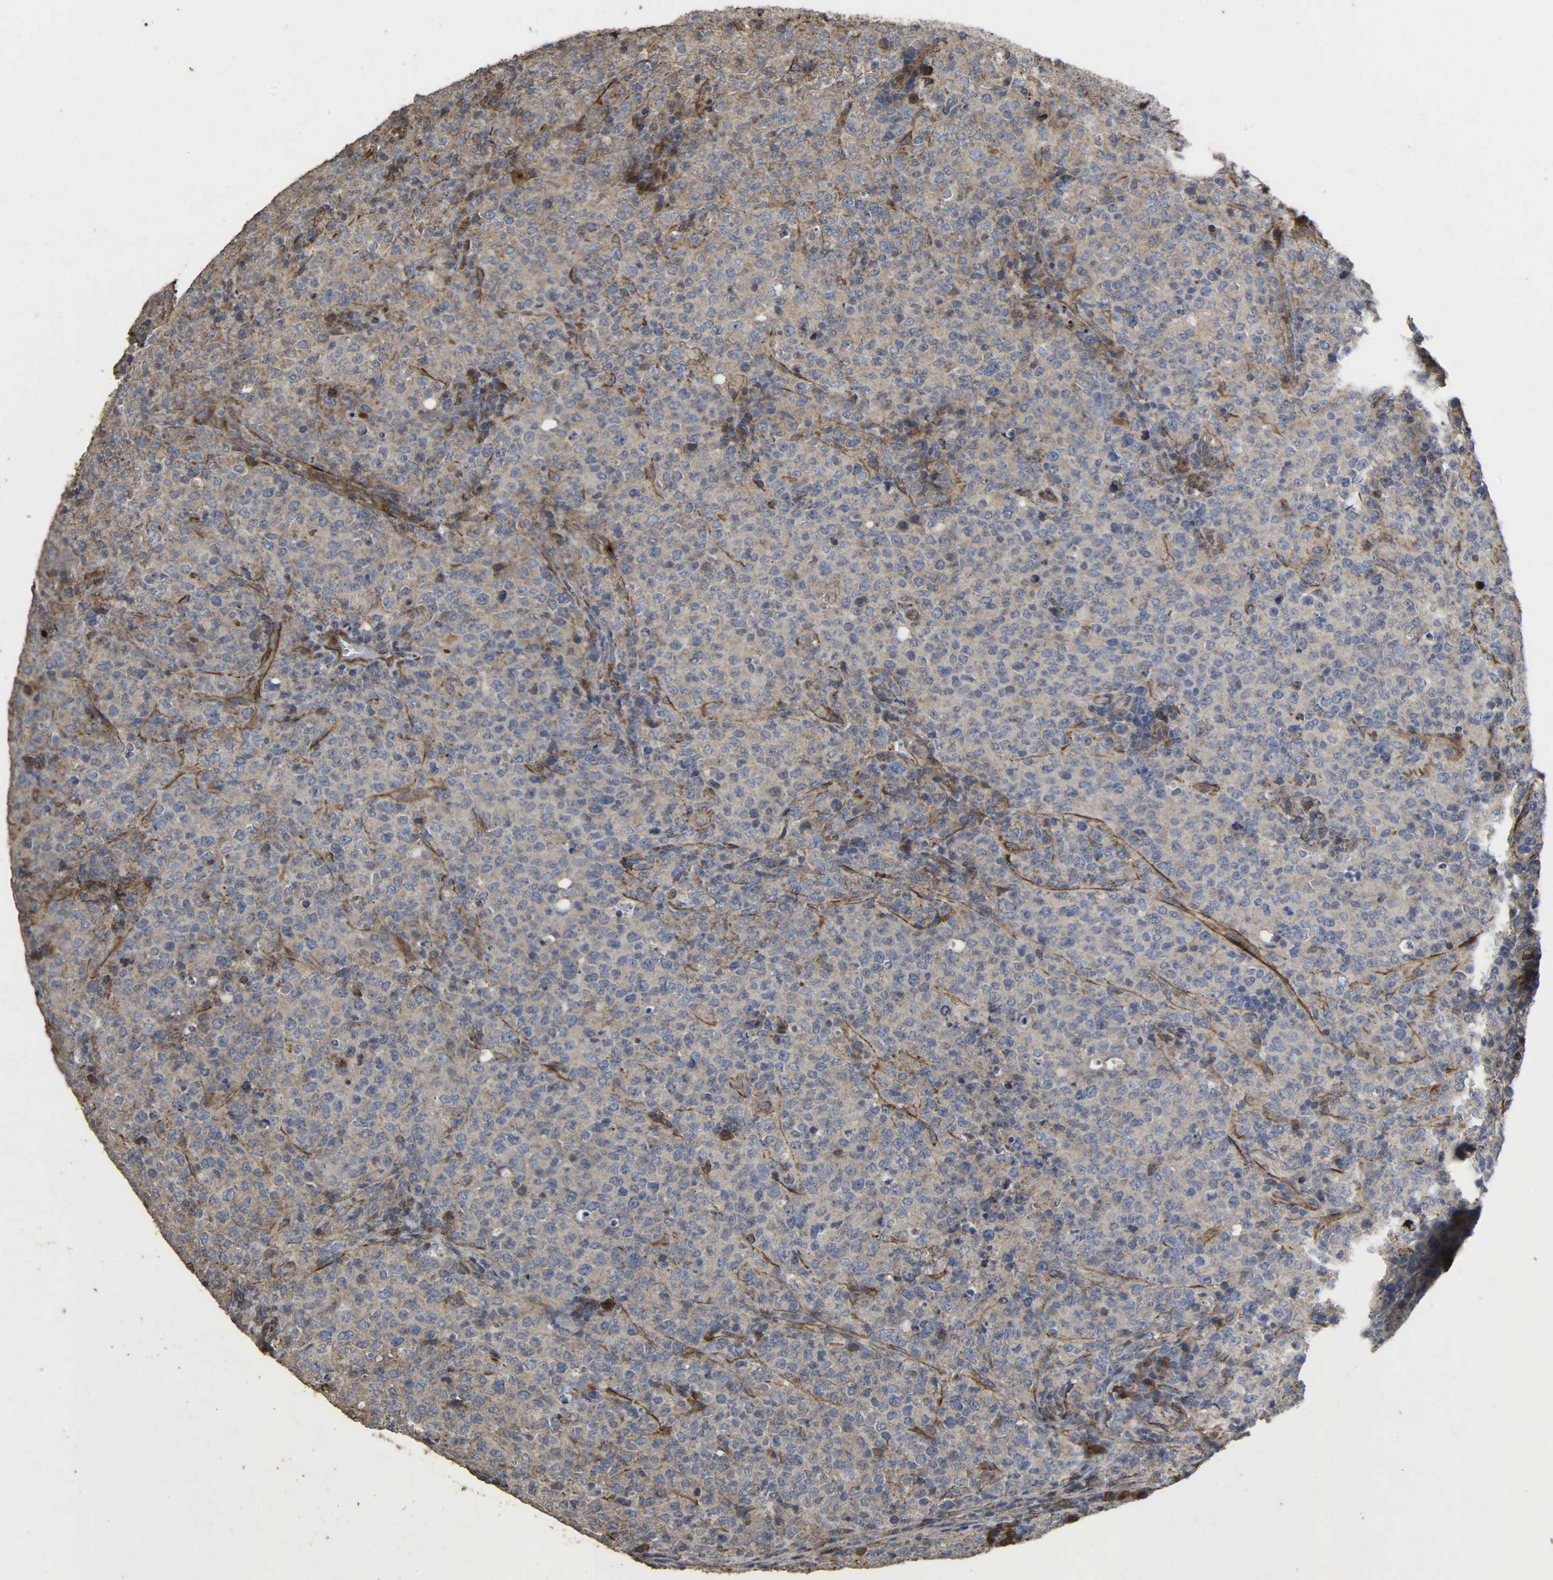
{"staining": {"intensity": "weak", "quantity": "<25%", "location": "cytoplasmic/membranous"}, "tissue": "lymphoma", "cell_type": "Tumor cells", "image_type": "cancer", "snomed": [{"axis": "morphology", "description": "Malignant lymphoma, non-Hodgkin's type, High grade"}, {"axis": "topography", "description": "Tonsil"}], "caption": "Tumor cells are negative for brown protein staining in lymphoma.", "gene": "TPM4", "patient": {"sex": "female", "age": 36}}